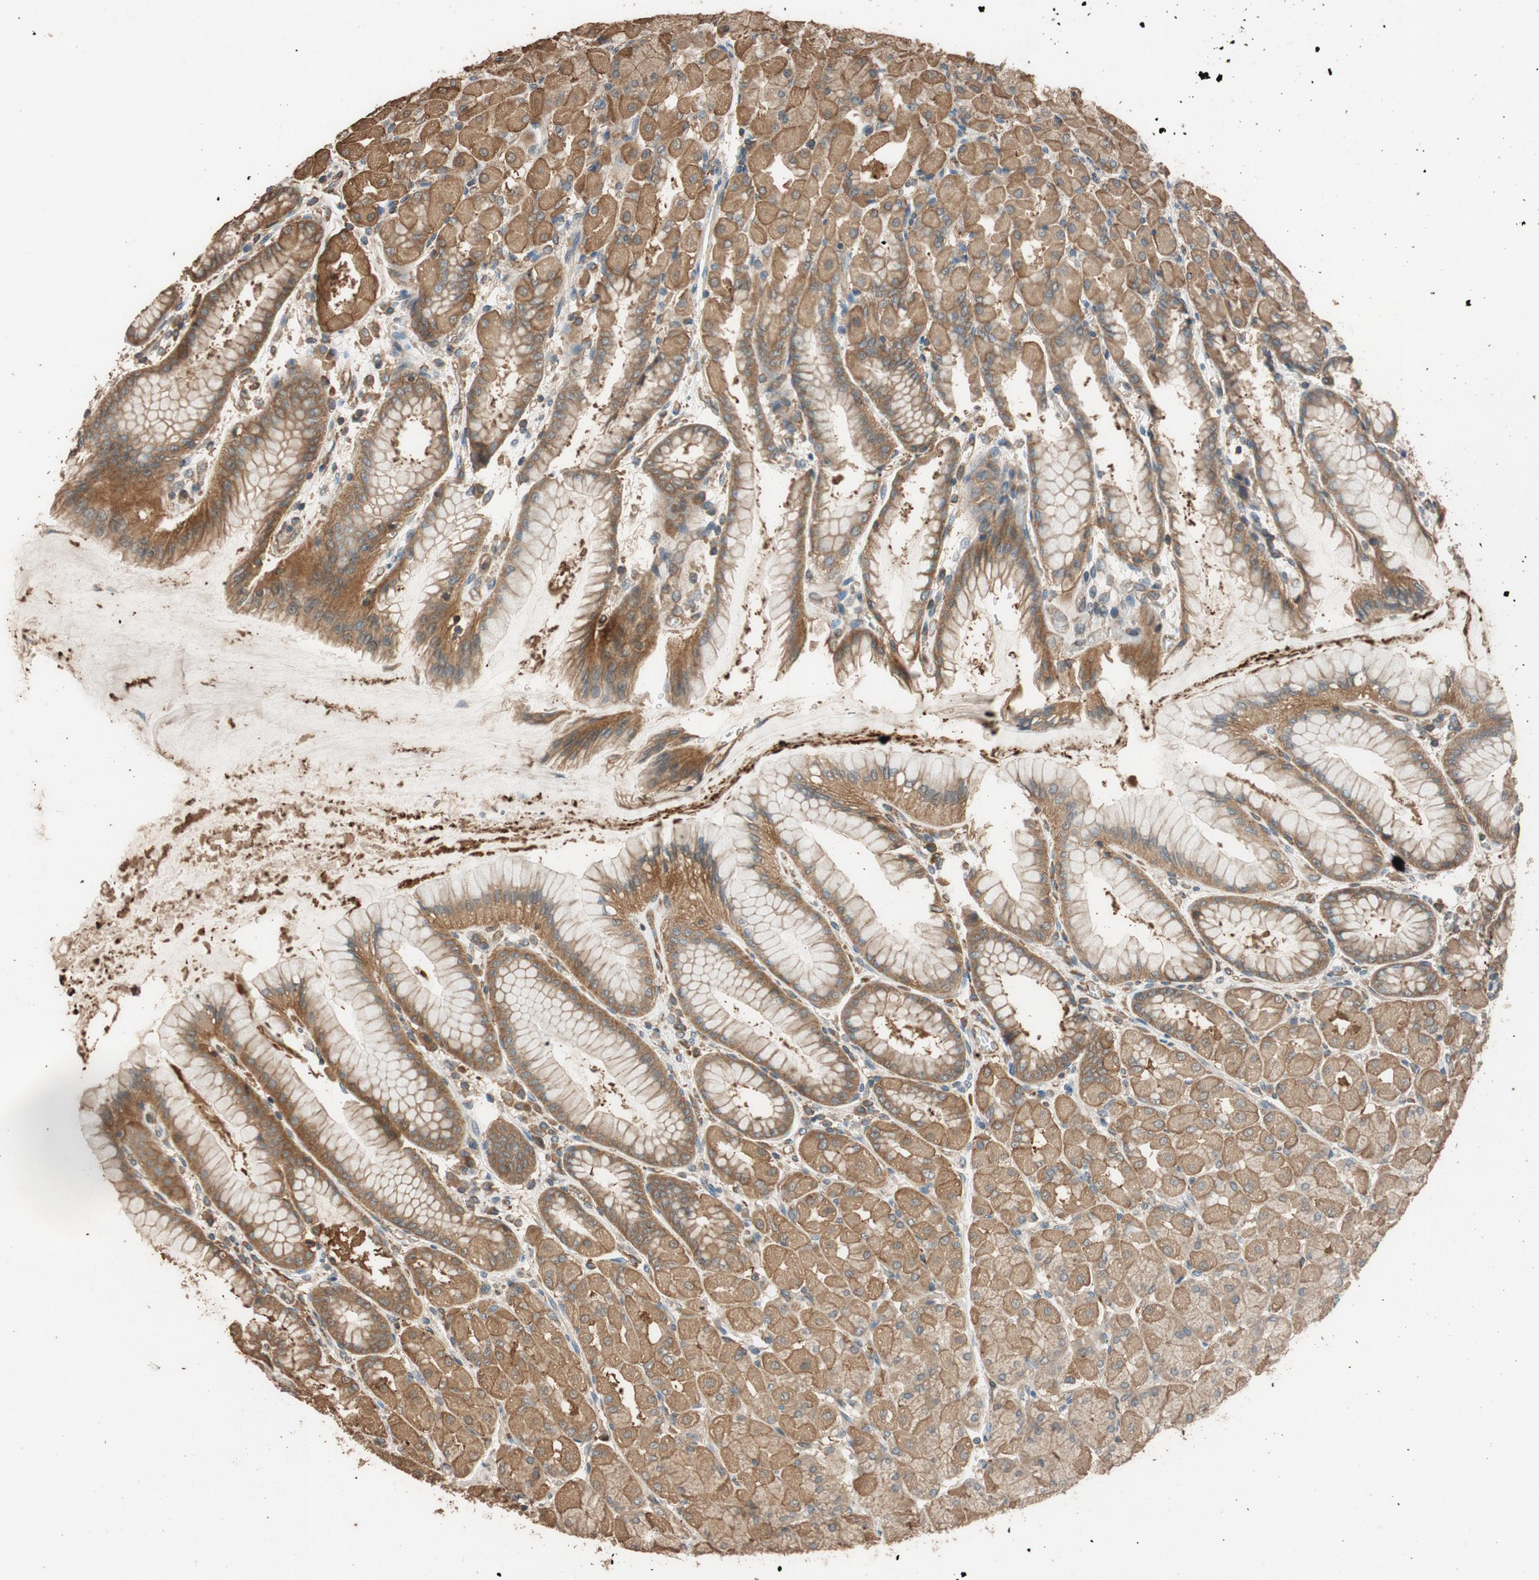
{"staining": {"intensity": "moderate", "quantity": ">75%", "location": "cytoplasmic/membranous"}, "tissue": "stomach", "cell_type": "Glandular cells", "image_type": "normal", "snomed": [{"axis": "morphology", "description": "Normal tissue, NOS"}, {"axis": "topography", "description": "Stomach, upper"}], "caption": "Moderate cytoplasmic/membranous protein expression is appreciated in approximately >75% of glandular cells in stomach.", "gene": "MST1R", "patient": {"sex": "female", "age": 56}}